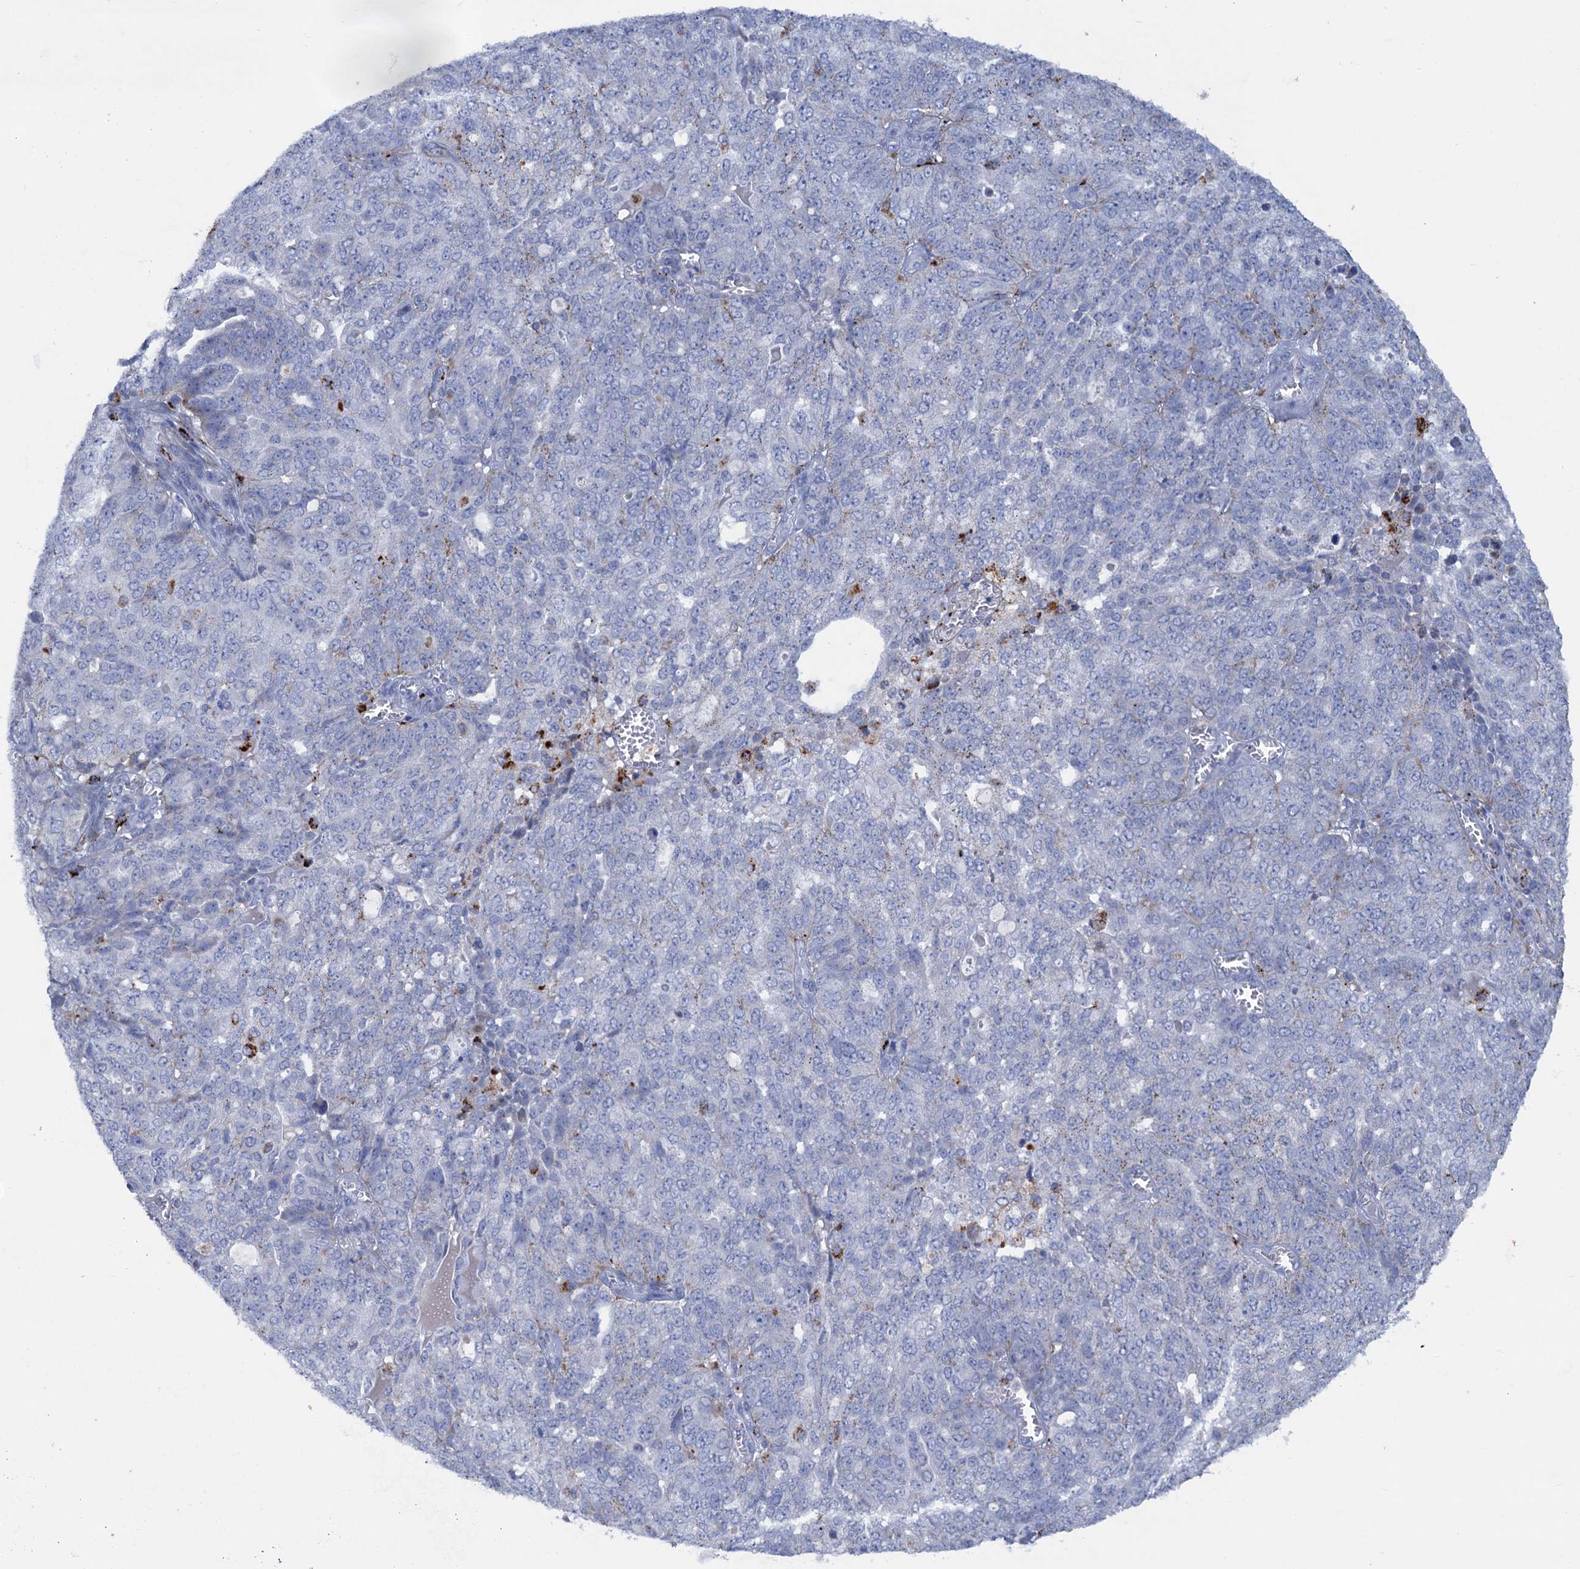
{"staining": {"intensity": "negative", "quantity": "none", "location": "none"}, "tissue": "ovarian cancer", "cell_type": "Tumor cells", "image_type": "cancer", "snomed": [{"axis": "morphology", "description": "Cystadenocarcinoma, serous, NOS"}, {"axis": "topography", "description": "Soft tissue"}, {"axis": "topography", "description": "Ovary"}], "caption": "The histopathology image exhibits no staining of tumor cells in ovarian cancer (serous cystadenocarcinoma).", "gene": "ANKS3", "patient": {"sex": "female", "age": 57}}